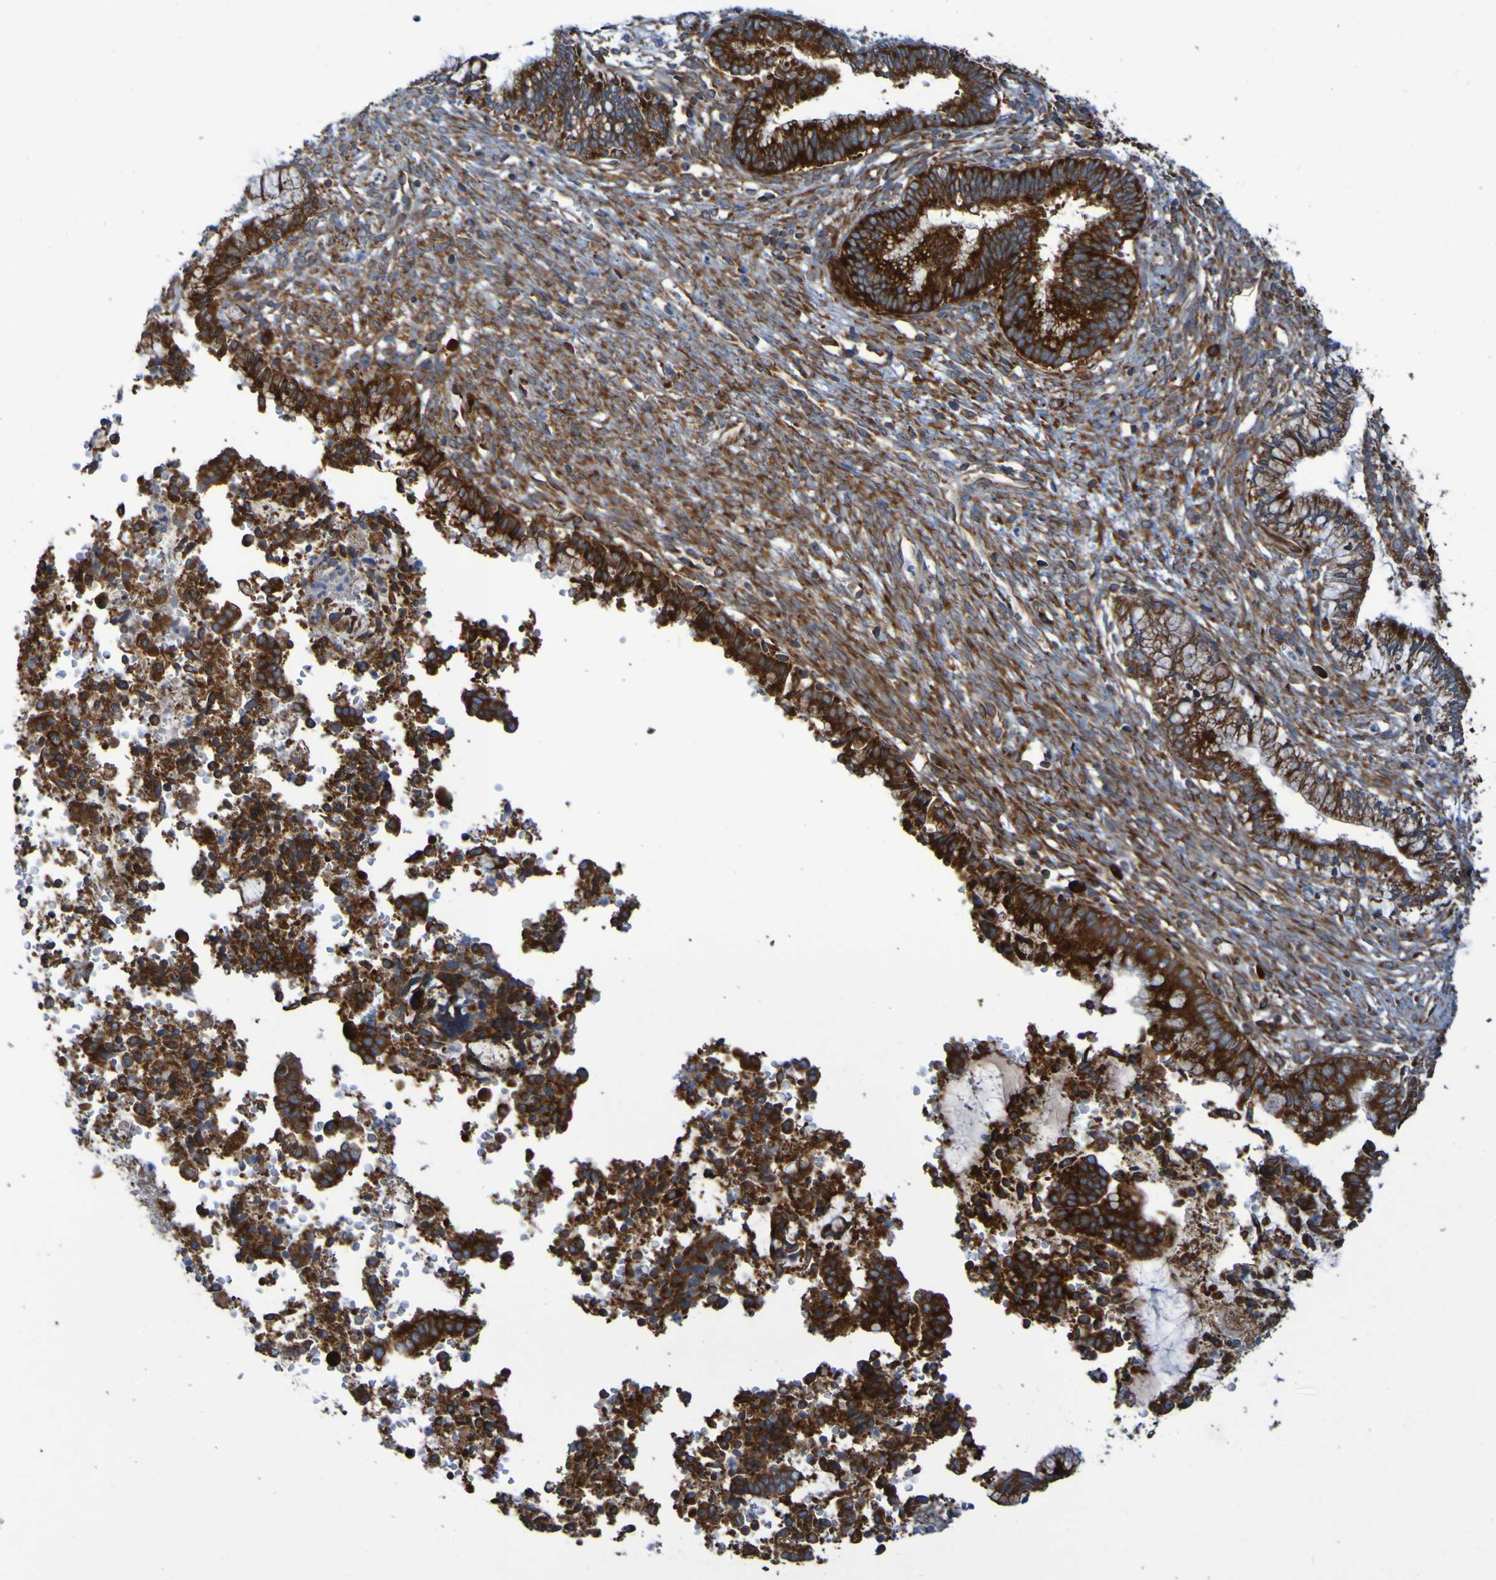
{"staining": {"intensity": "strong", "quantity": ">75%", "location": "cytoplasmic/membranous"}, "tissue": "cervical cancer", "cell_type": "Tumor cells", "image_type": "cancer", "snomed": [{"axis": "morphology", "description": "Adenocarcinoma, NOS"}, {"axis": "topography", "description": "Cervix"}], "caption": "Protein staining by immunohistochemistry displays strong cytoplasmic/membranous positivity in about >75% of tumor cells in cervical cancer (adenocarcinoma).", "gene": "RPL10", "patient": {"sex": "female", "age": 44}}